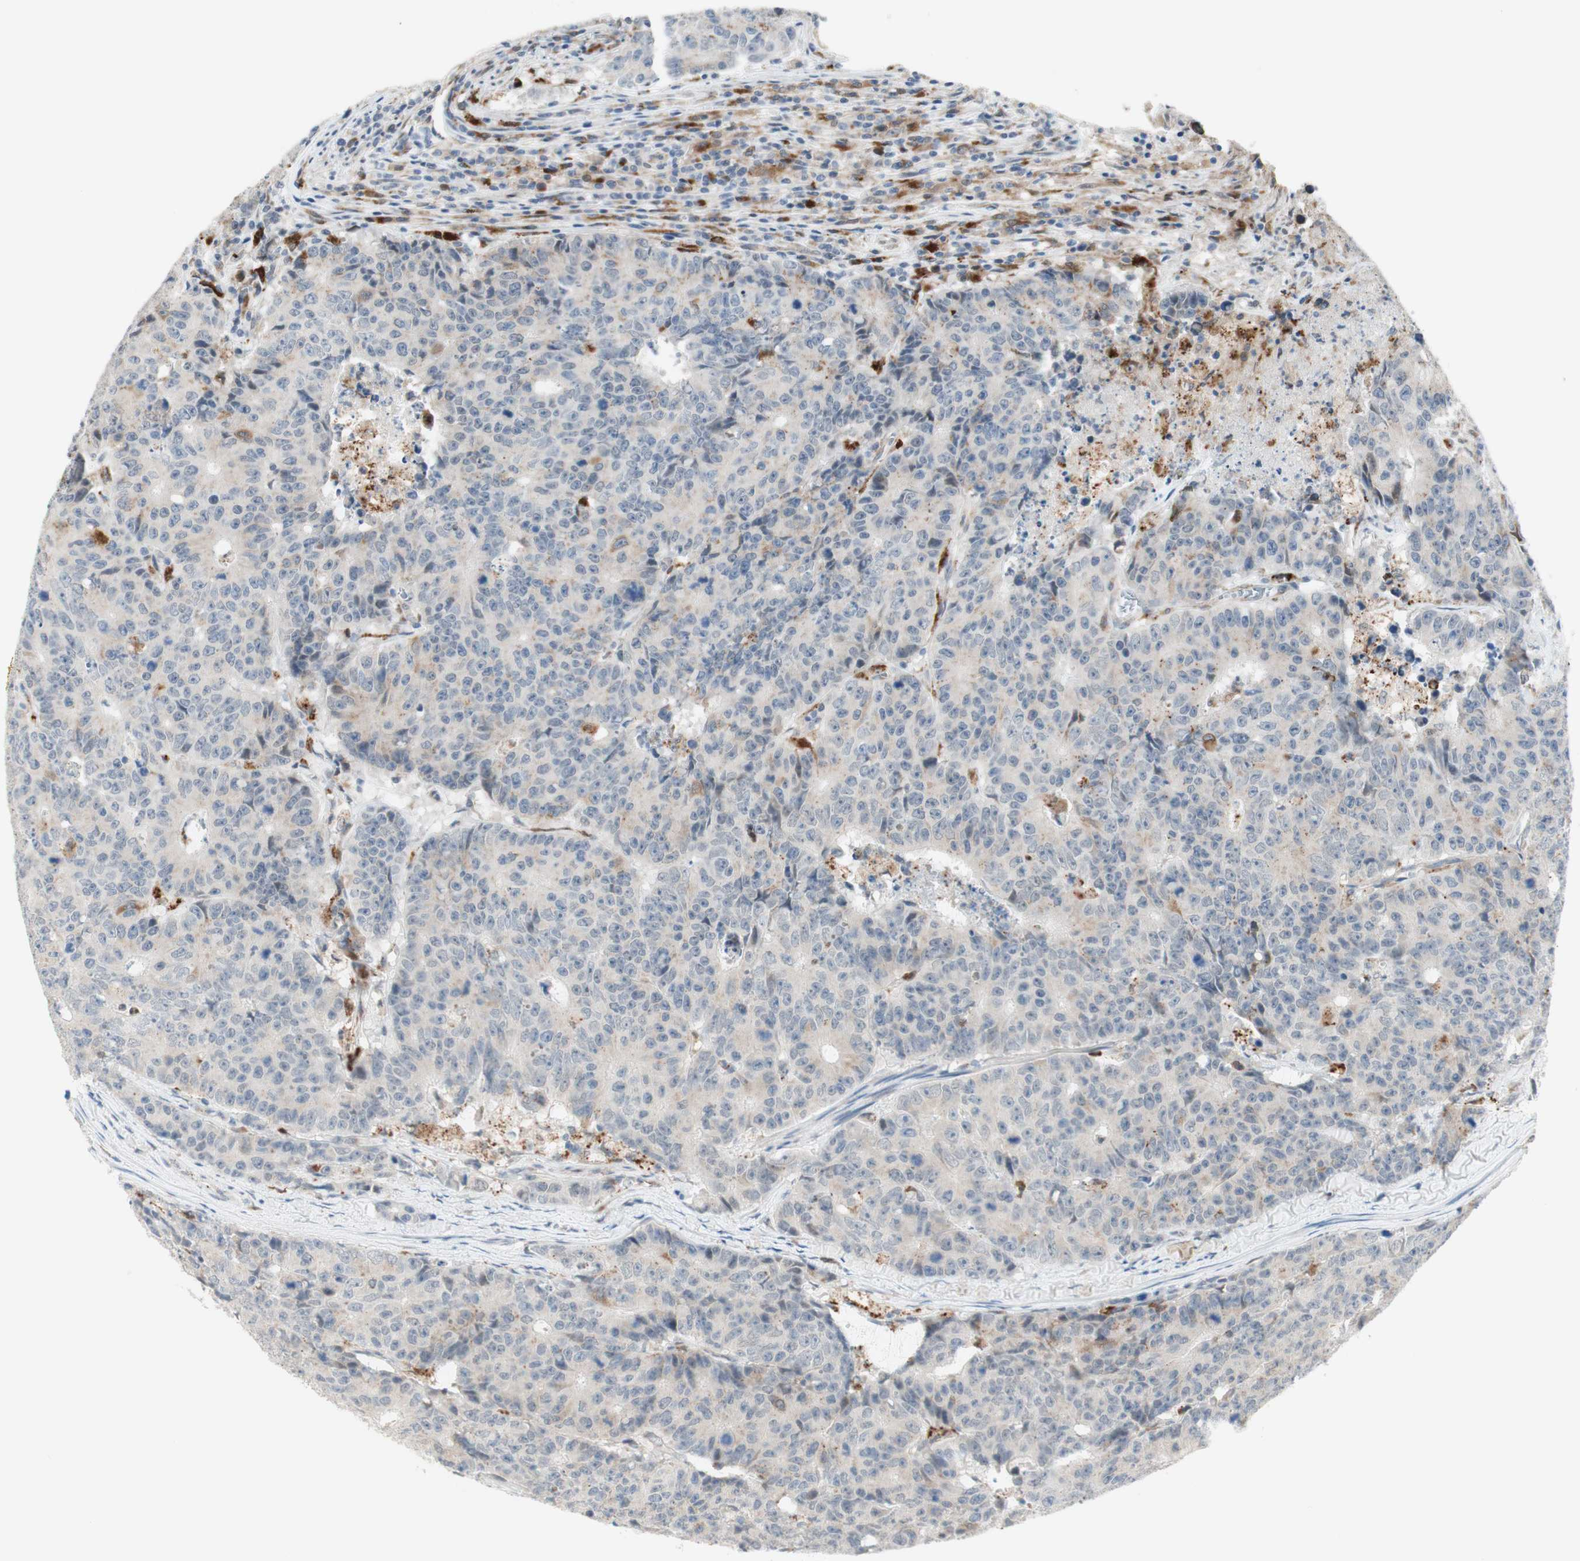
{"staining": {"intensity": "weak", "quantity": "<25%", "location": "cytoplasmic/membranous"}, "tissue": "colorectal cancer", "cell_type": "Tumor cells", "image_type": "cancer", "snomed": [{"axis": "morphology", "description": "Adenocarcinoma, NOS"}, {"axis": "topography", "description": "Colon"}], "caption": "This histopathology image is of adenocarcinoma (colorectal) stained with IHC to label a protein in brown with the nuclei are counter-stained blue. There is no positivity in tumor cells.", "gene": "GAPT", "patient": {"sex": "female", "age": 86}}